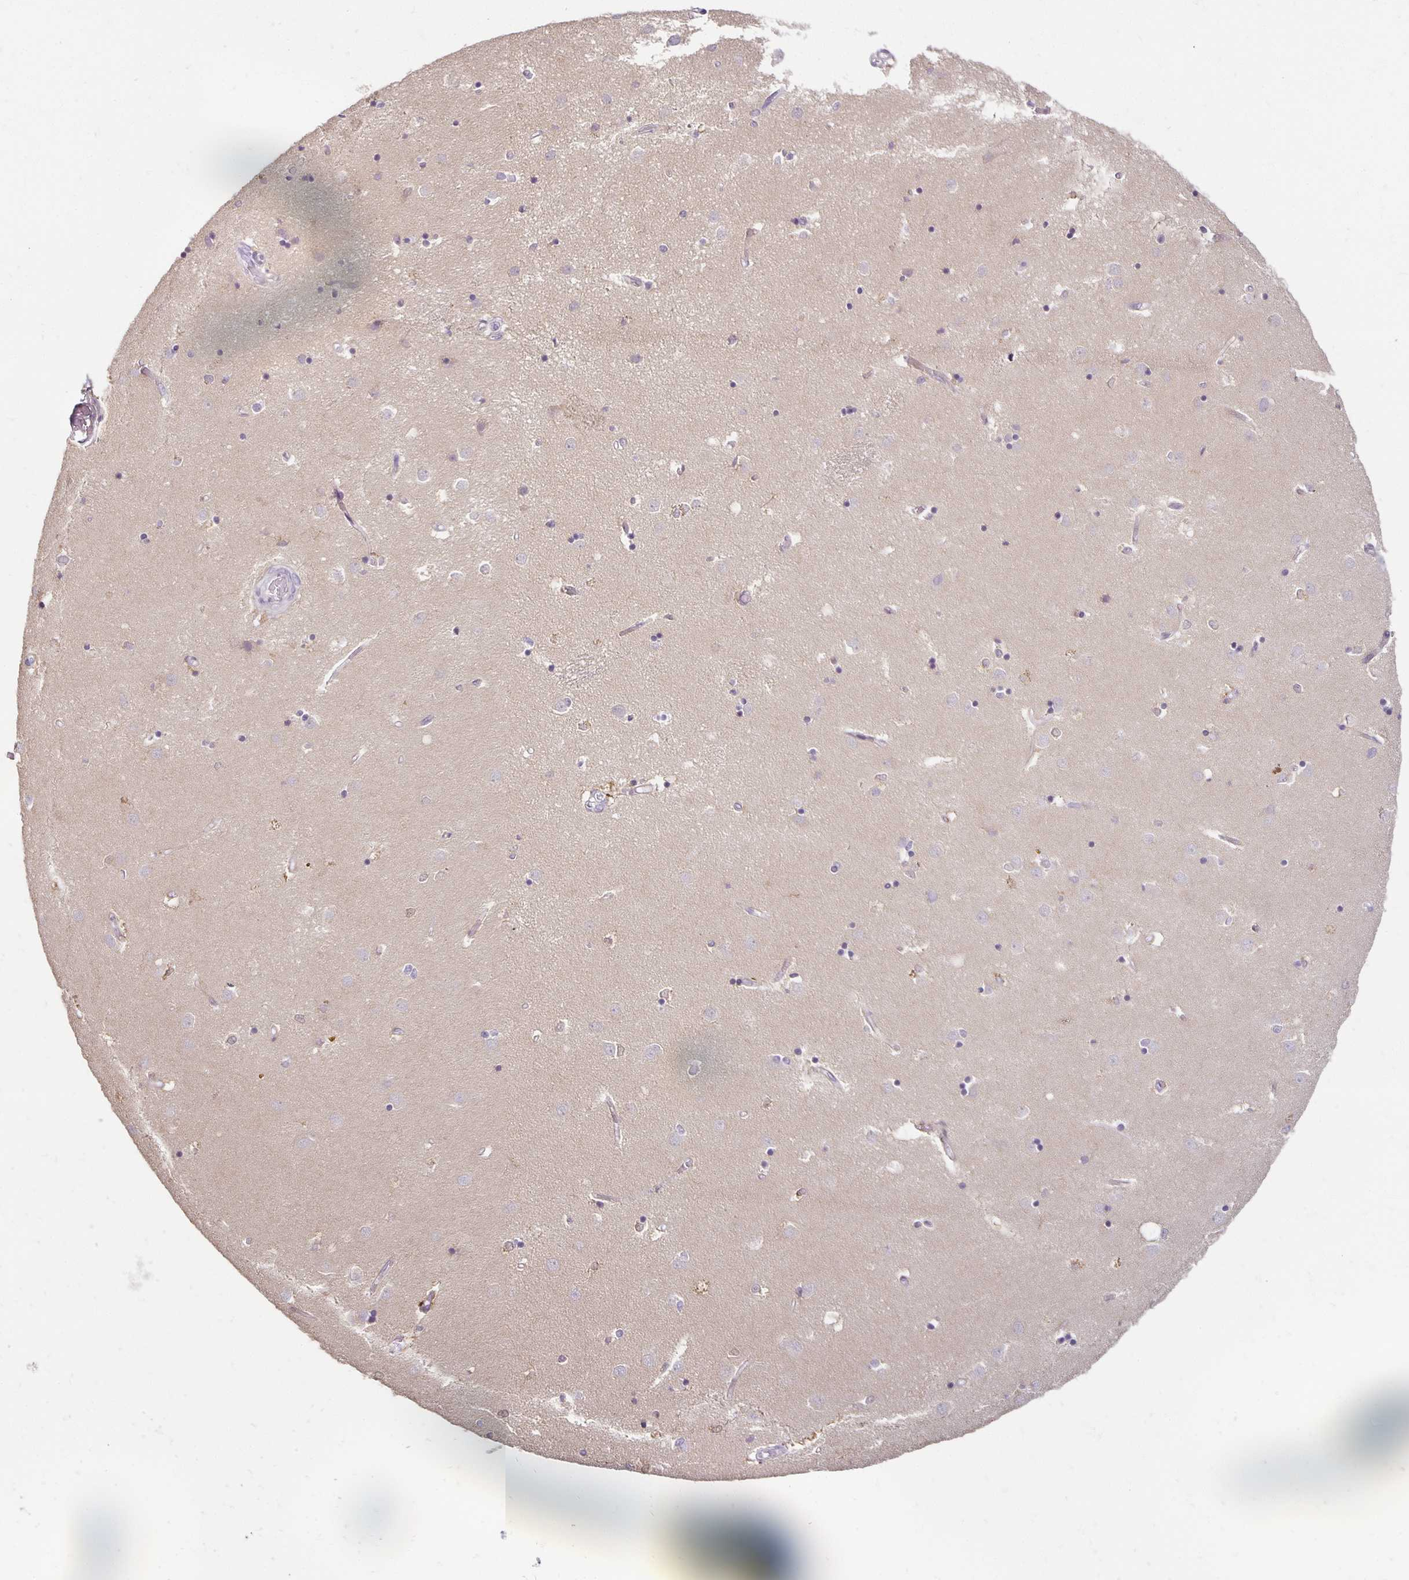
{"staining": {"intensity": "negative", "quantity": "none", "location": "none"}, "tissue": "caudate", "cell_type": "Glial cells", "image_type": "normal", "snomed": [{"axis": "morphology", "description": "Normal tissue, NOS"}, {"axis": "topography", "description": "Lateral ventricle wall"}], "caption": "A high-resolution histopathology image shows IHC staining of unremarkable caudate, which exhibits no significant staining in glial cells.", "gene": "CST6", "patient": {"sex": "male", "age": 54}}